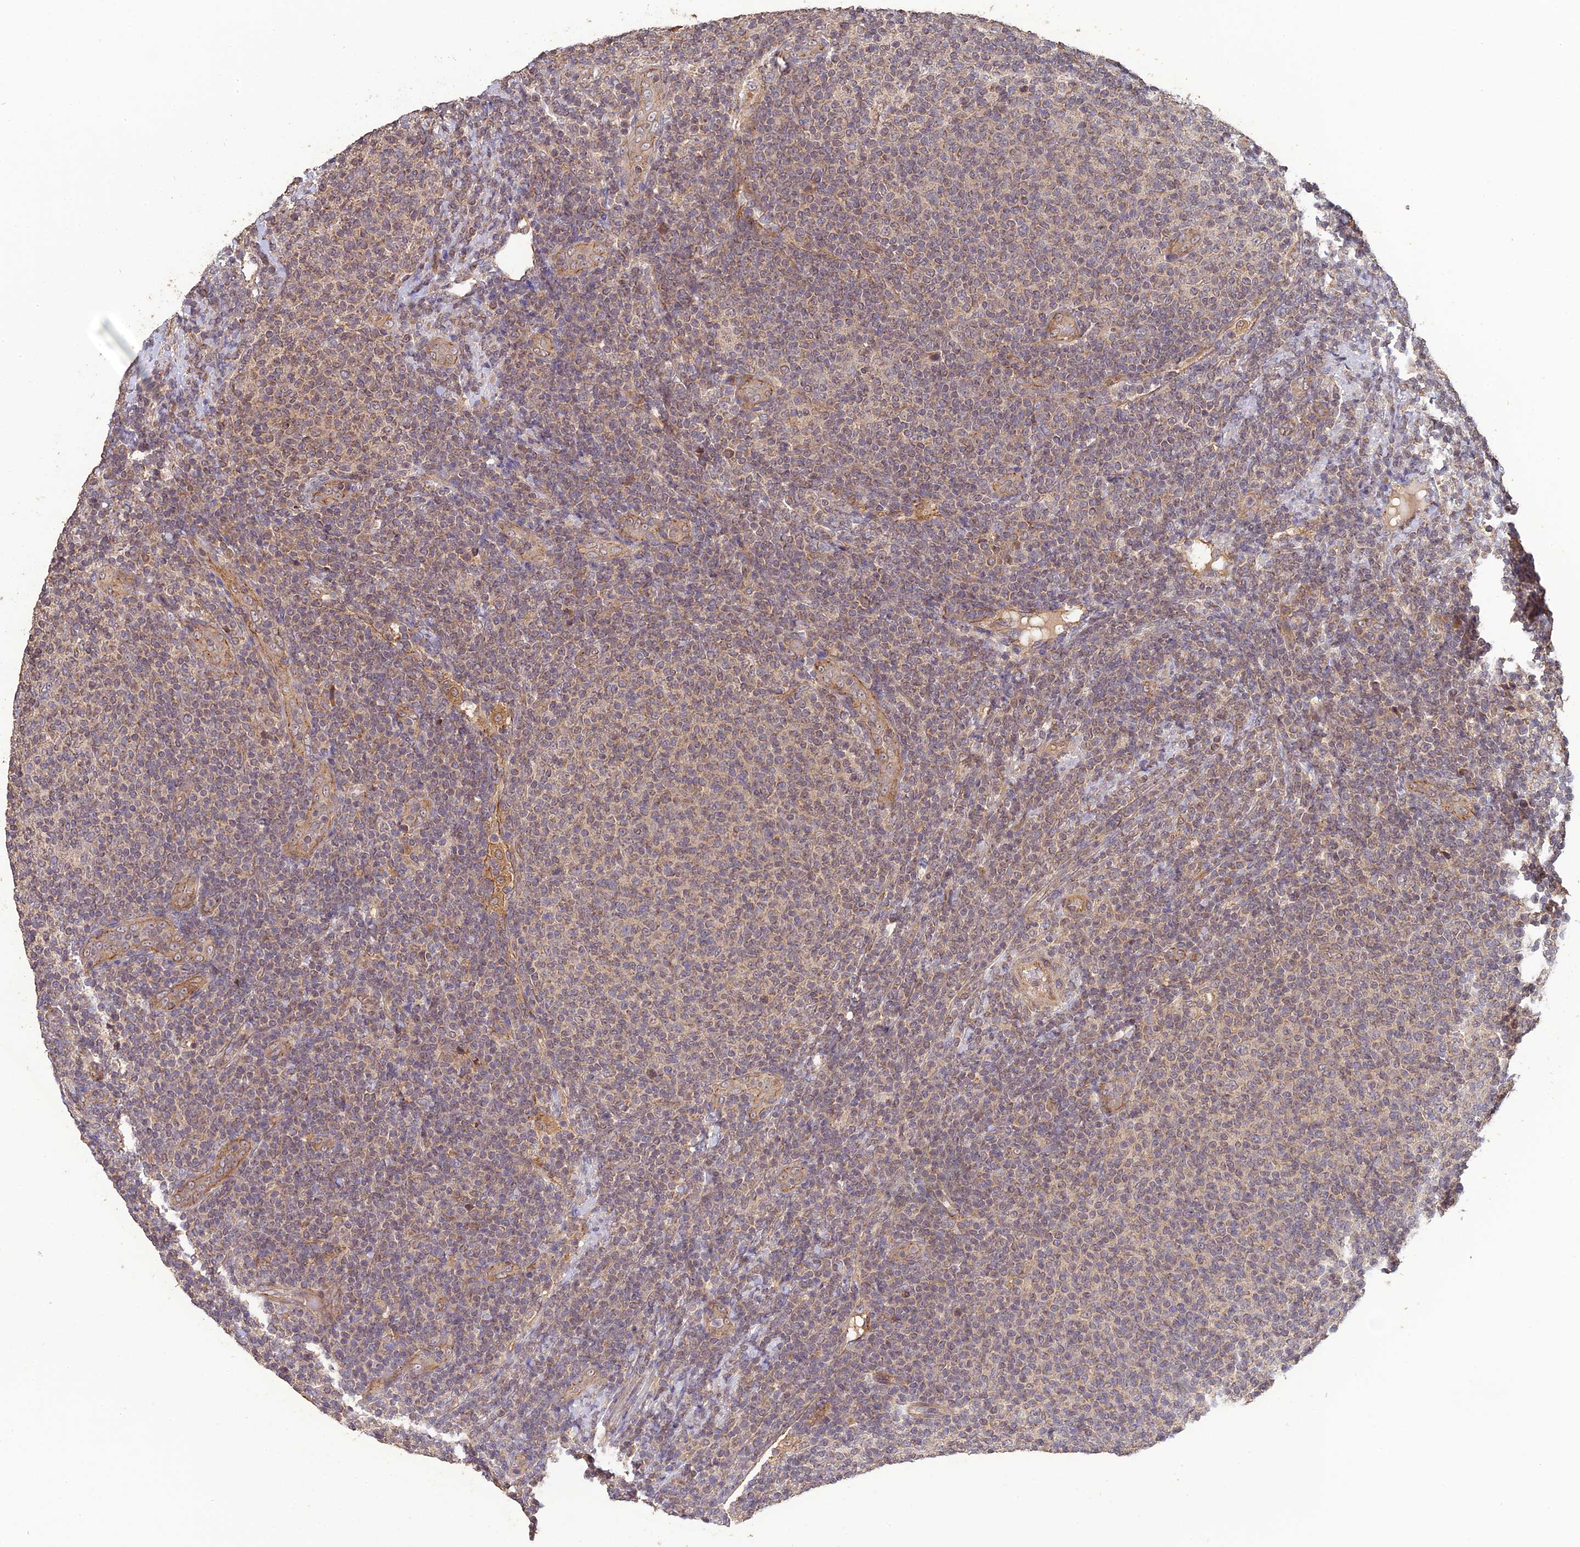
{"staining": {"intensity": "weak", "quantity": "25%-75%", "location": "cytoplasmic/membranous"}, "tissue": "lymphoma", "cell_type": "Tumor cells", "image_type": "cancer", "snomed": [{"axis": "morphology", "description": "Malignant lymphoma, non-Hodgkin's type, Low grade"}, {"axis": "topography", "description": "Lymph node"}], "caption": "Tumor cells demonstrate weak cytoplasmic/membranous staining in approximately 25%-75% of cells in lymphoma.", "gene": "ARHGAP40", "patient": {"sex": "male", "age": 66}}